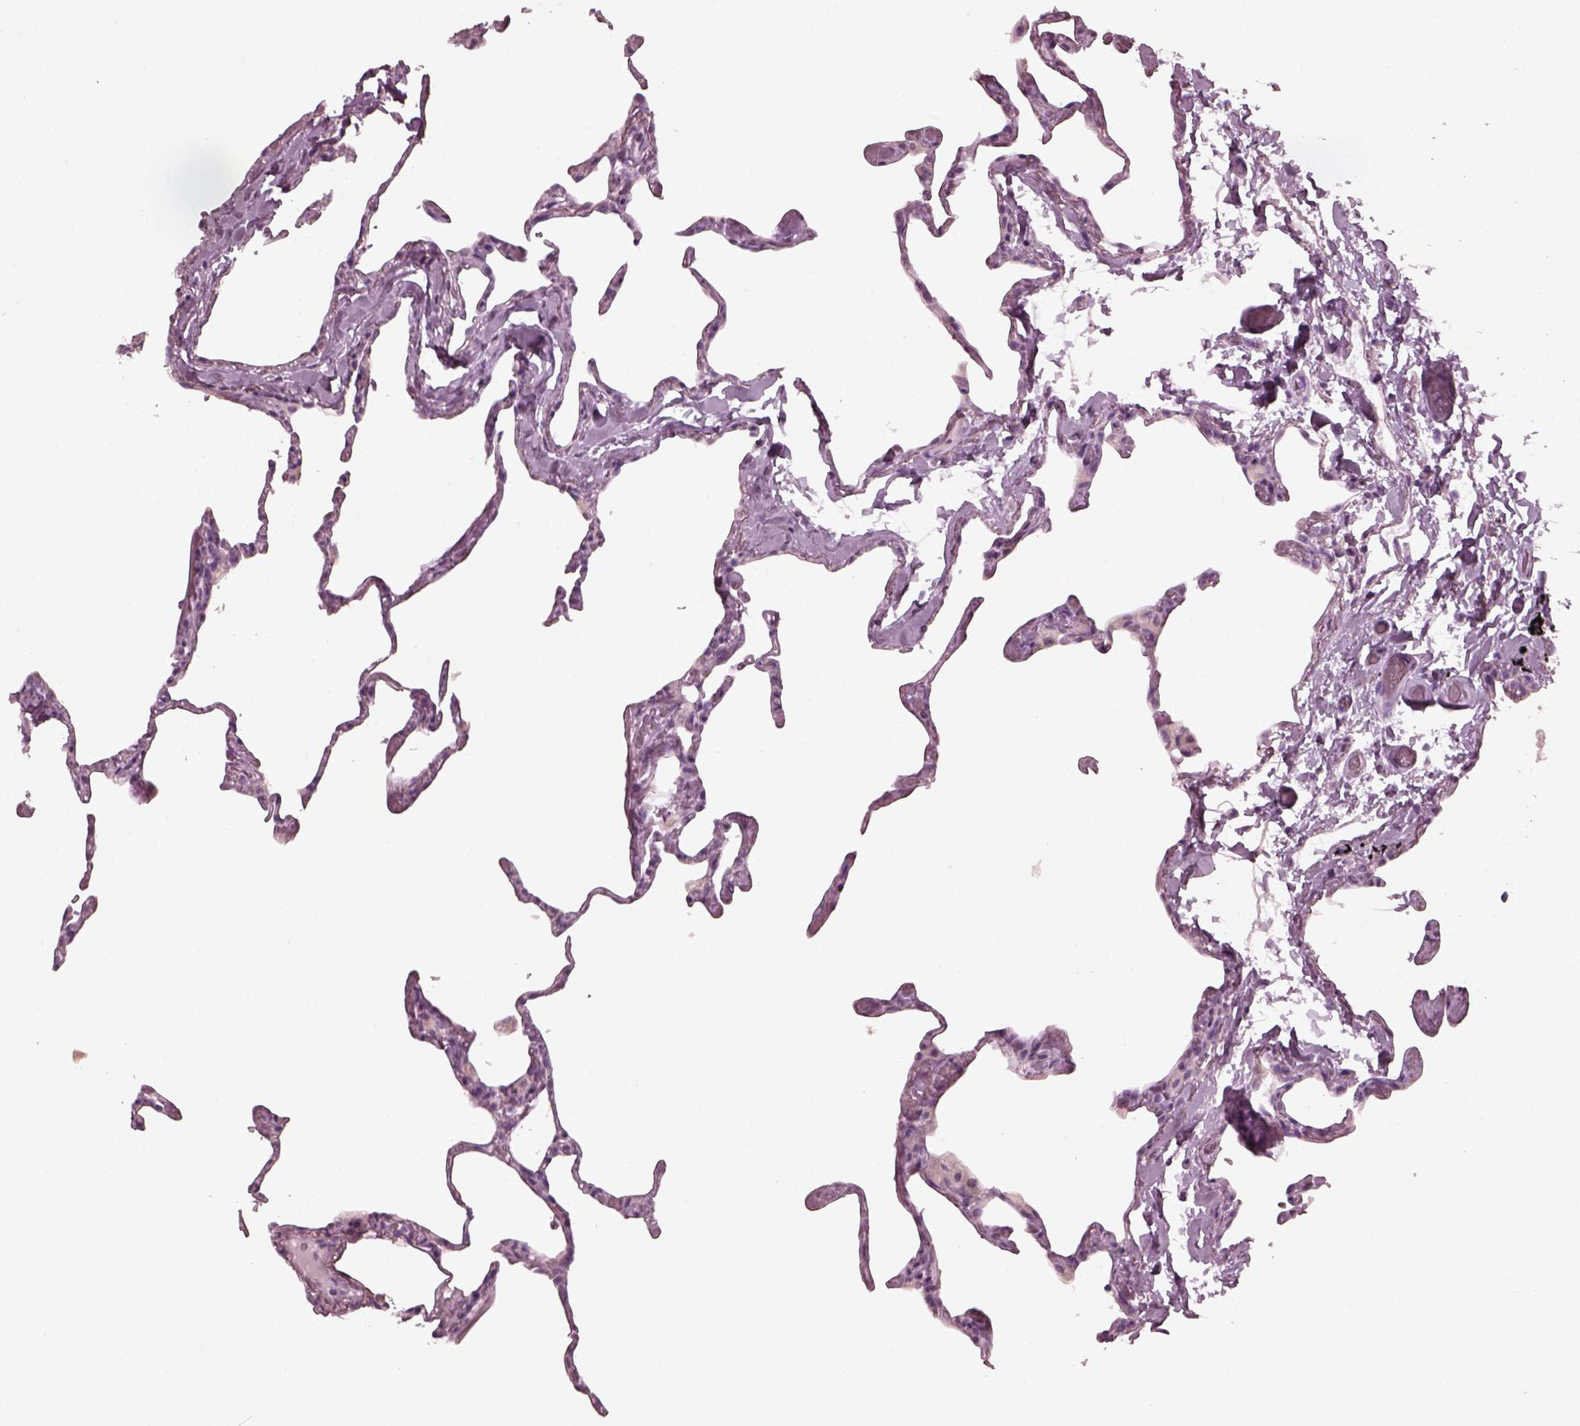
{"staining": {"intensity": "negative", "quantity": "none", "location": "none"}, "tissue": "lung", "cell_type": "Alveolar cells", "image_type": "normal", "snomed": [{"axis": "morphology", "description": "Normal tissue, NOS"}, {"axis": "topography", "description": "Lung"}], "caption": "A high-resolution photomicrograph shows immunohistochemistry (IHC) staining of normal lung, which reveals no significant expression in alveolar cells.", "gene": "GRM6", "patient": {"sex": "male", "age": 65}}